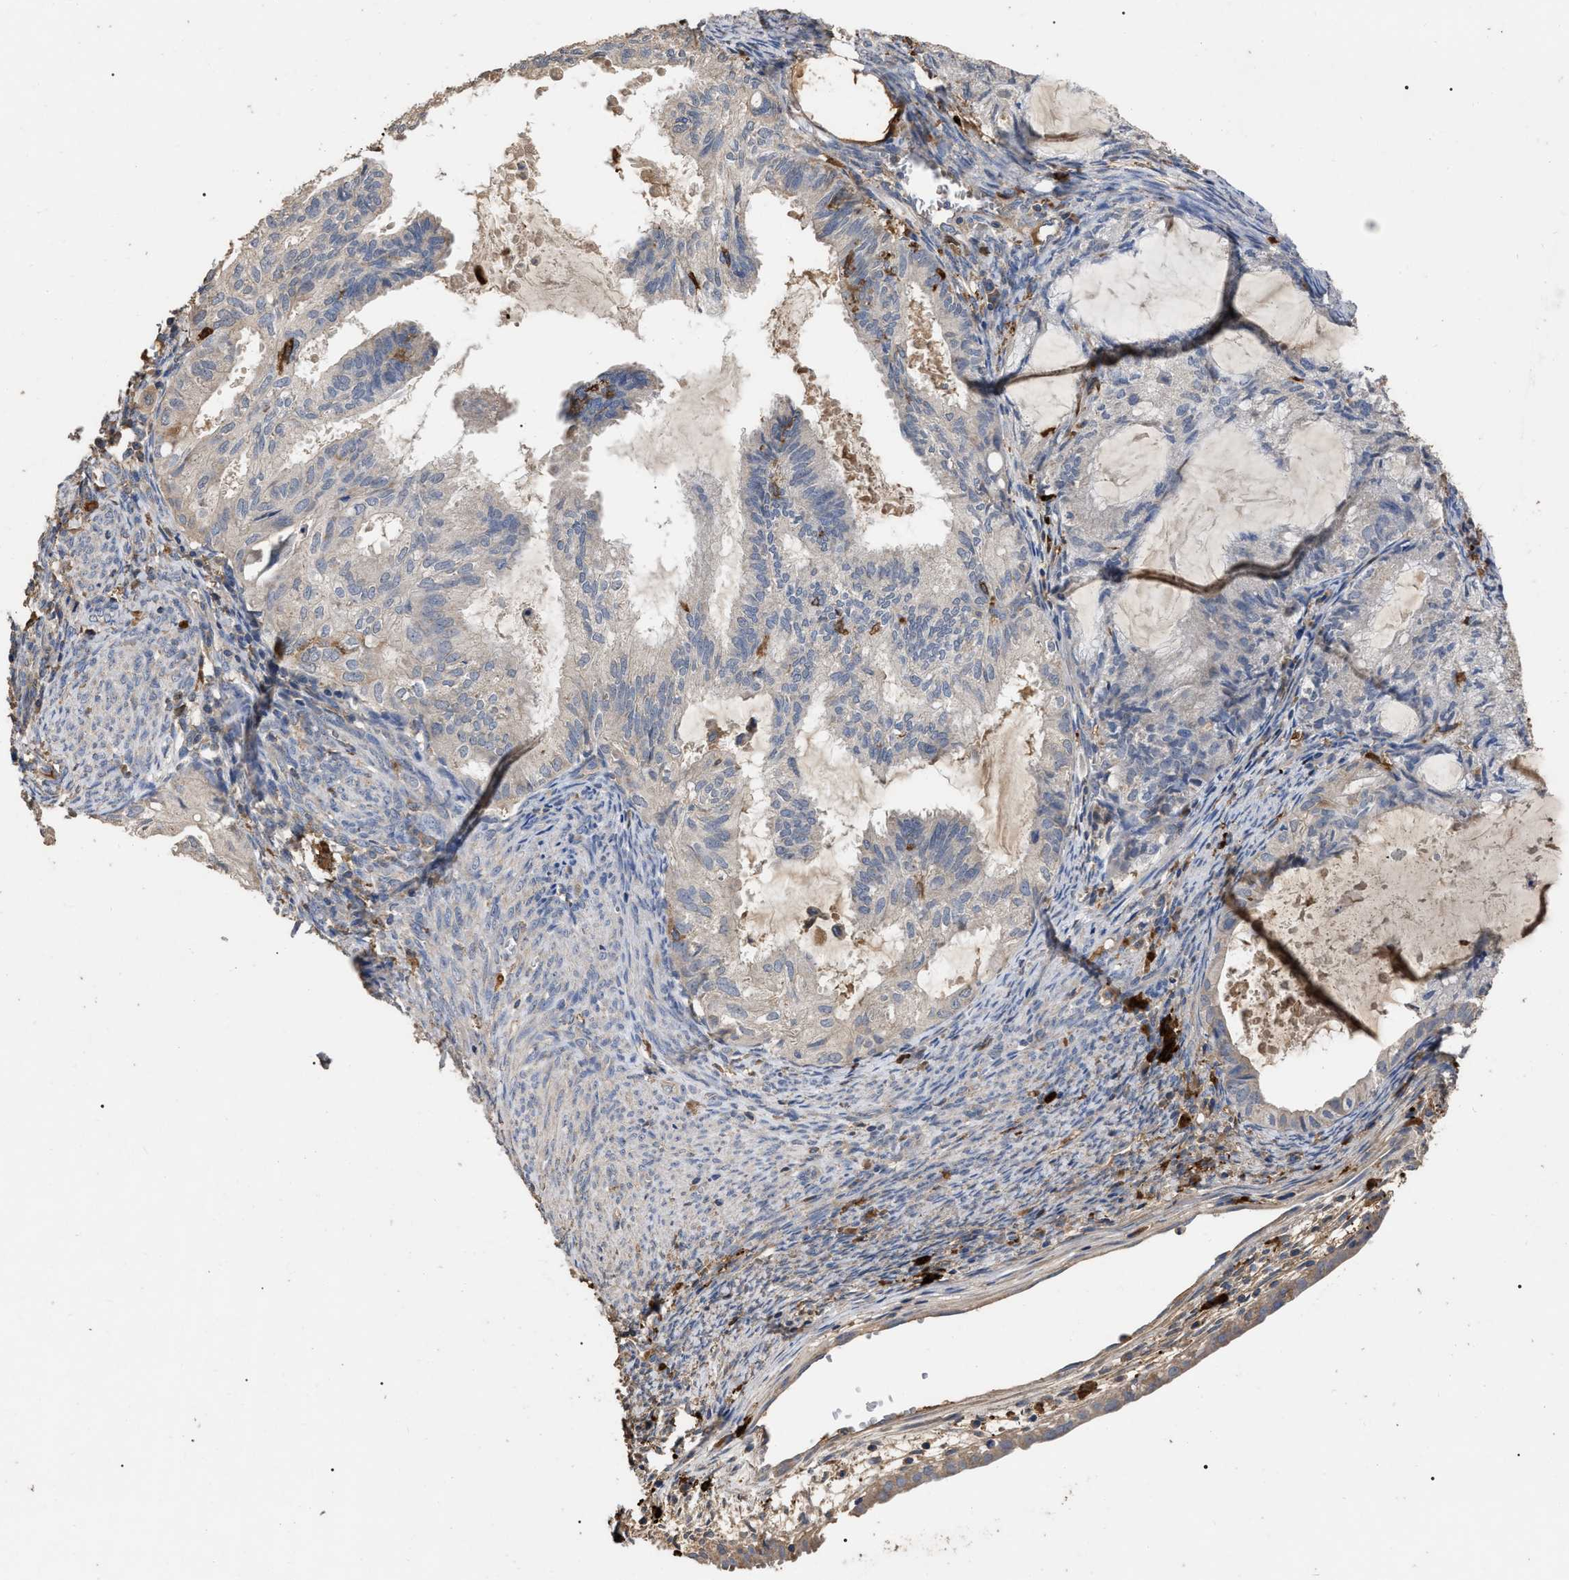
{"staining": {"intensity": "negative", "quantity": "none", "location": "none"}, "tissue": "cervical cancer", "cell_type": "Tumor cells", "image_type": "cancer", "snomed": [{"axis": "morphology", "description": "Normal tissue, NOS"}, {"axis": "morphology", "description": "Adenocarcinoma, NOS"}, {"axis": "topography", "description": "Cervix"}, {"axis": "topography", "description": "Endometrium"}], "caption": "Immunohistochemistry micrograph of human cervical cancer stained for a protein (brown), which displays no positivity in tumor cells. (Brightfield microscopy of DAB IHC at high magnification).", "gene": "GPR179", "patient": {"sex": "female", "age": 86}}